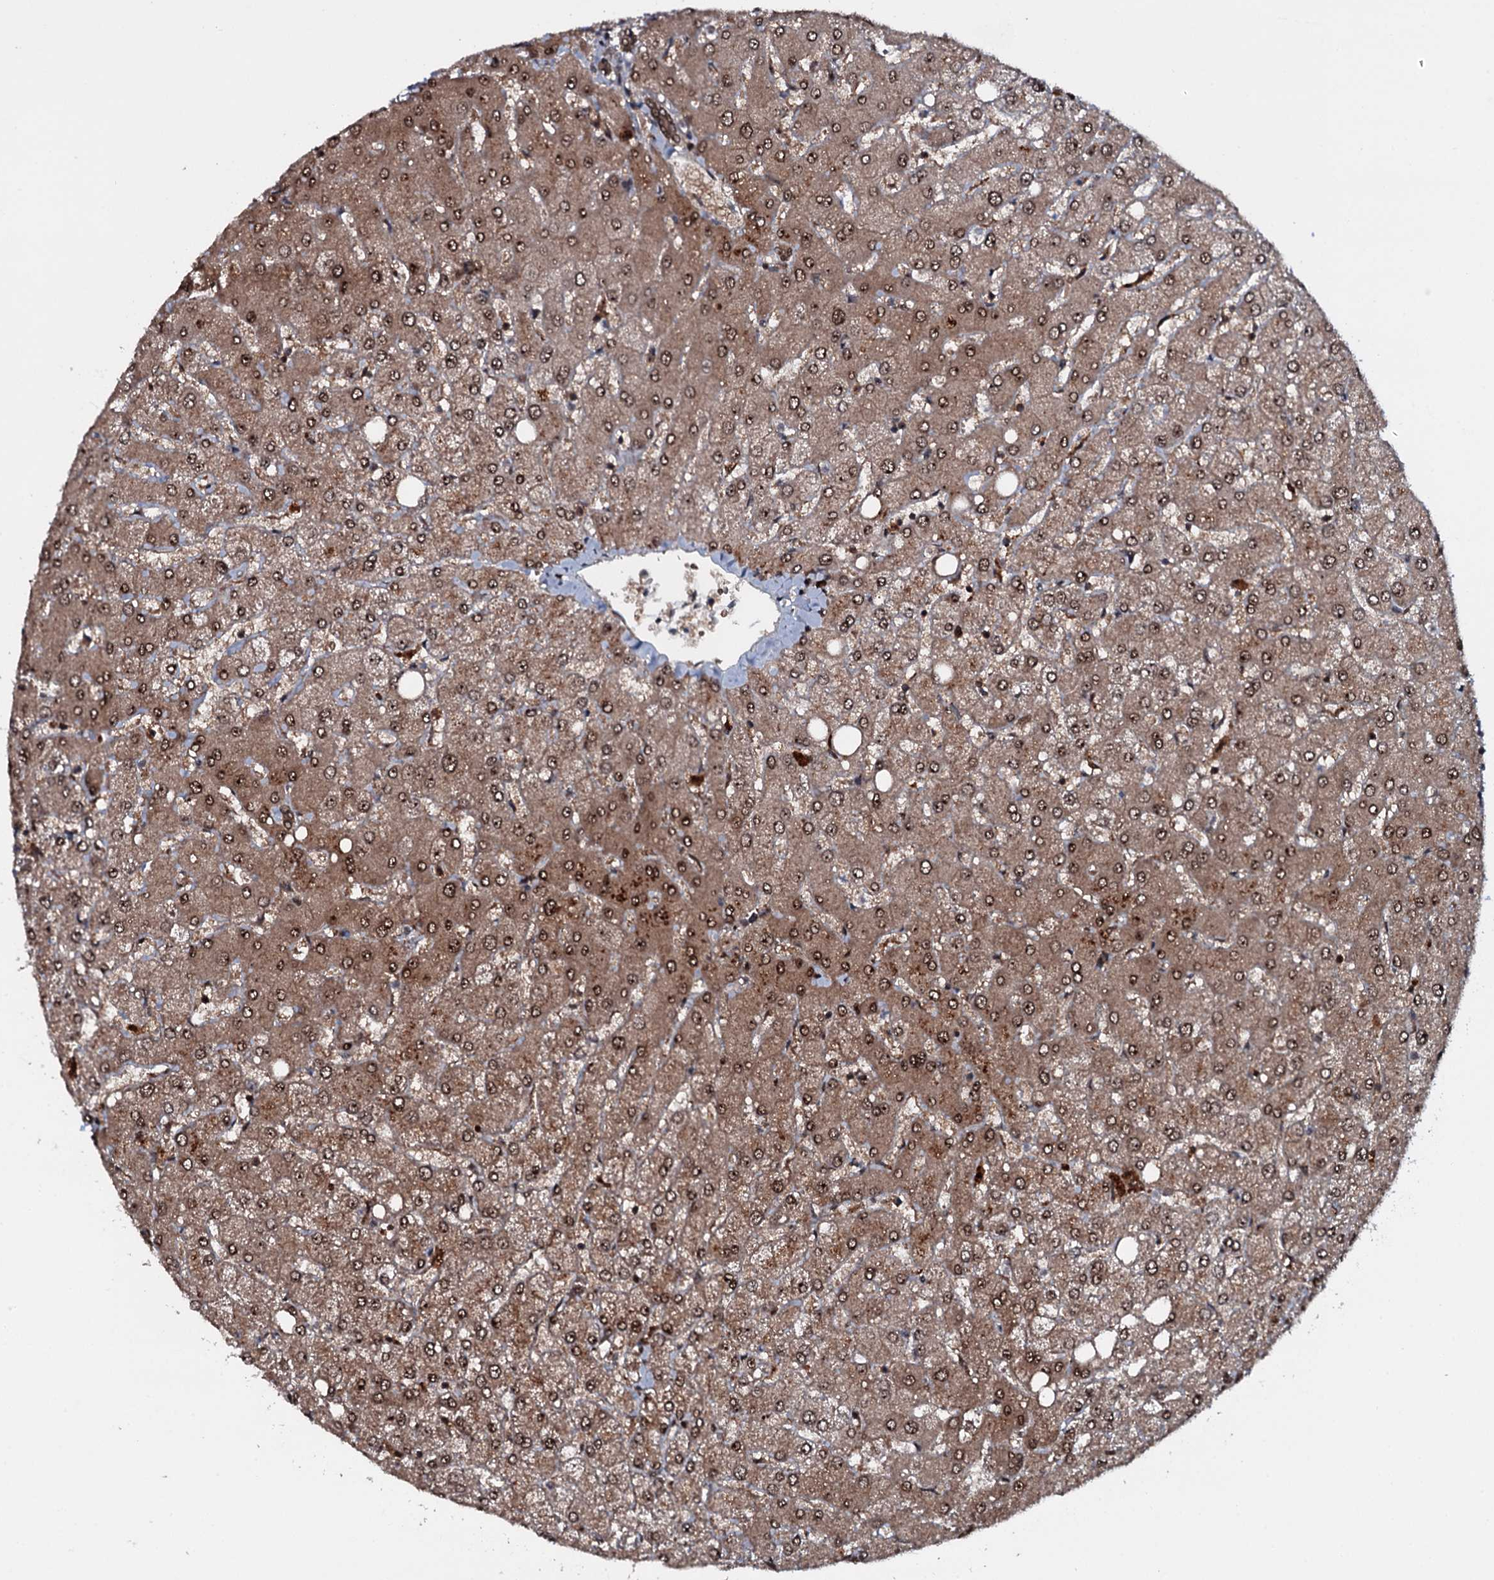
{"staining": {"intensity": "moderate", "quantity": ">75%", "location": "cytoplasmic/membranous,nuclear"}, "tissue": "liver", "cell_type": "Cholangiocytes", "image_type": "normal", "snomed": [{"axis": "morphology", "description": "Normal tissue, NOS"}, {"axis": "topography", "description": "Liver"}], "caption": "Immunohistochemistry (IHC) of normal liver demonstrates medium levels of moderate cytoplasmic/membranous,nuclear expression in about >75% of cholangiocytes. The protein is shown in brown color, while the nuclei are stained blue.", "gene": "HDDC3", "patient": {"sex": "female", "age": 54}}